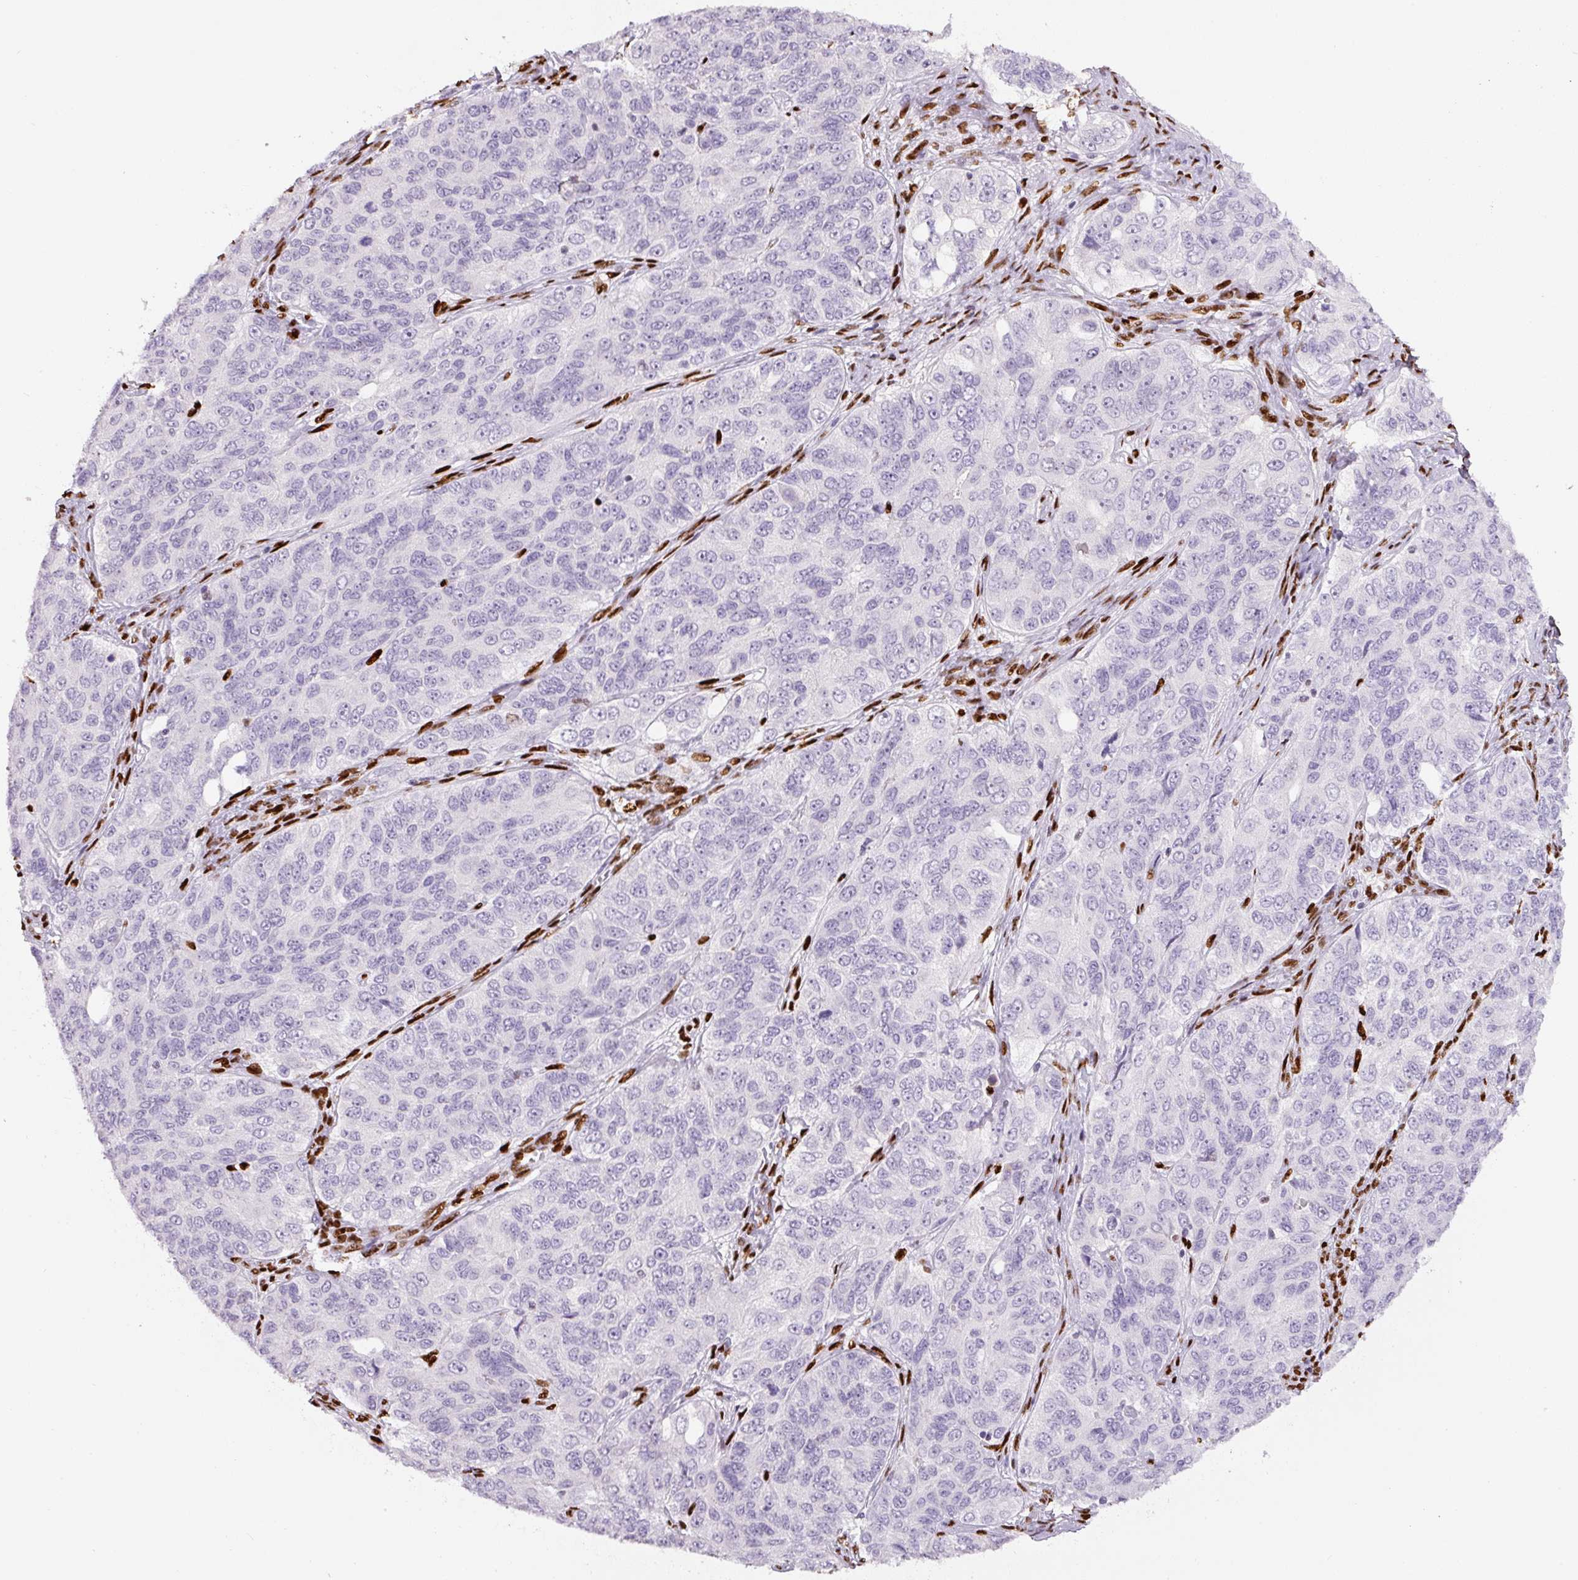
{"staining": {"intensity": "negative", "quantity": "none", "location": "none"}, "tissue": "ovarian cancer", "cell_type": "Tumor cells", "image_type": "cancer", "snomed": [{"axis": "morphology", "description": "Carcinoma, endometroid"}, {"axis": "topography", "description": "Ovary"}], "caption": "Protein analysis of ovarian cancer (endometroid carcinoma) exhibits no significant expression in tumor cells. (DAB immunohistochemistry (IHC) visualized using brightfield microscopy, high magnification).", "gene": "ZEB1", "patient": {"sex": "female", "age": 51}}